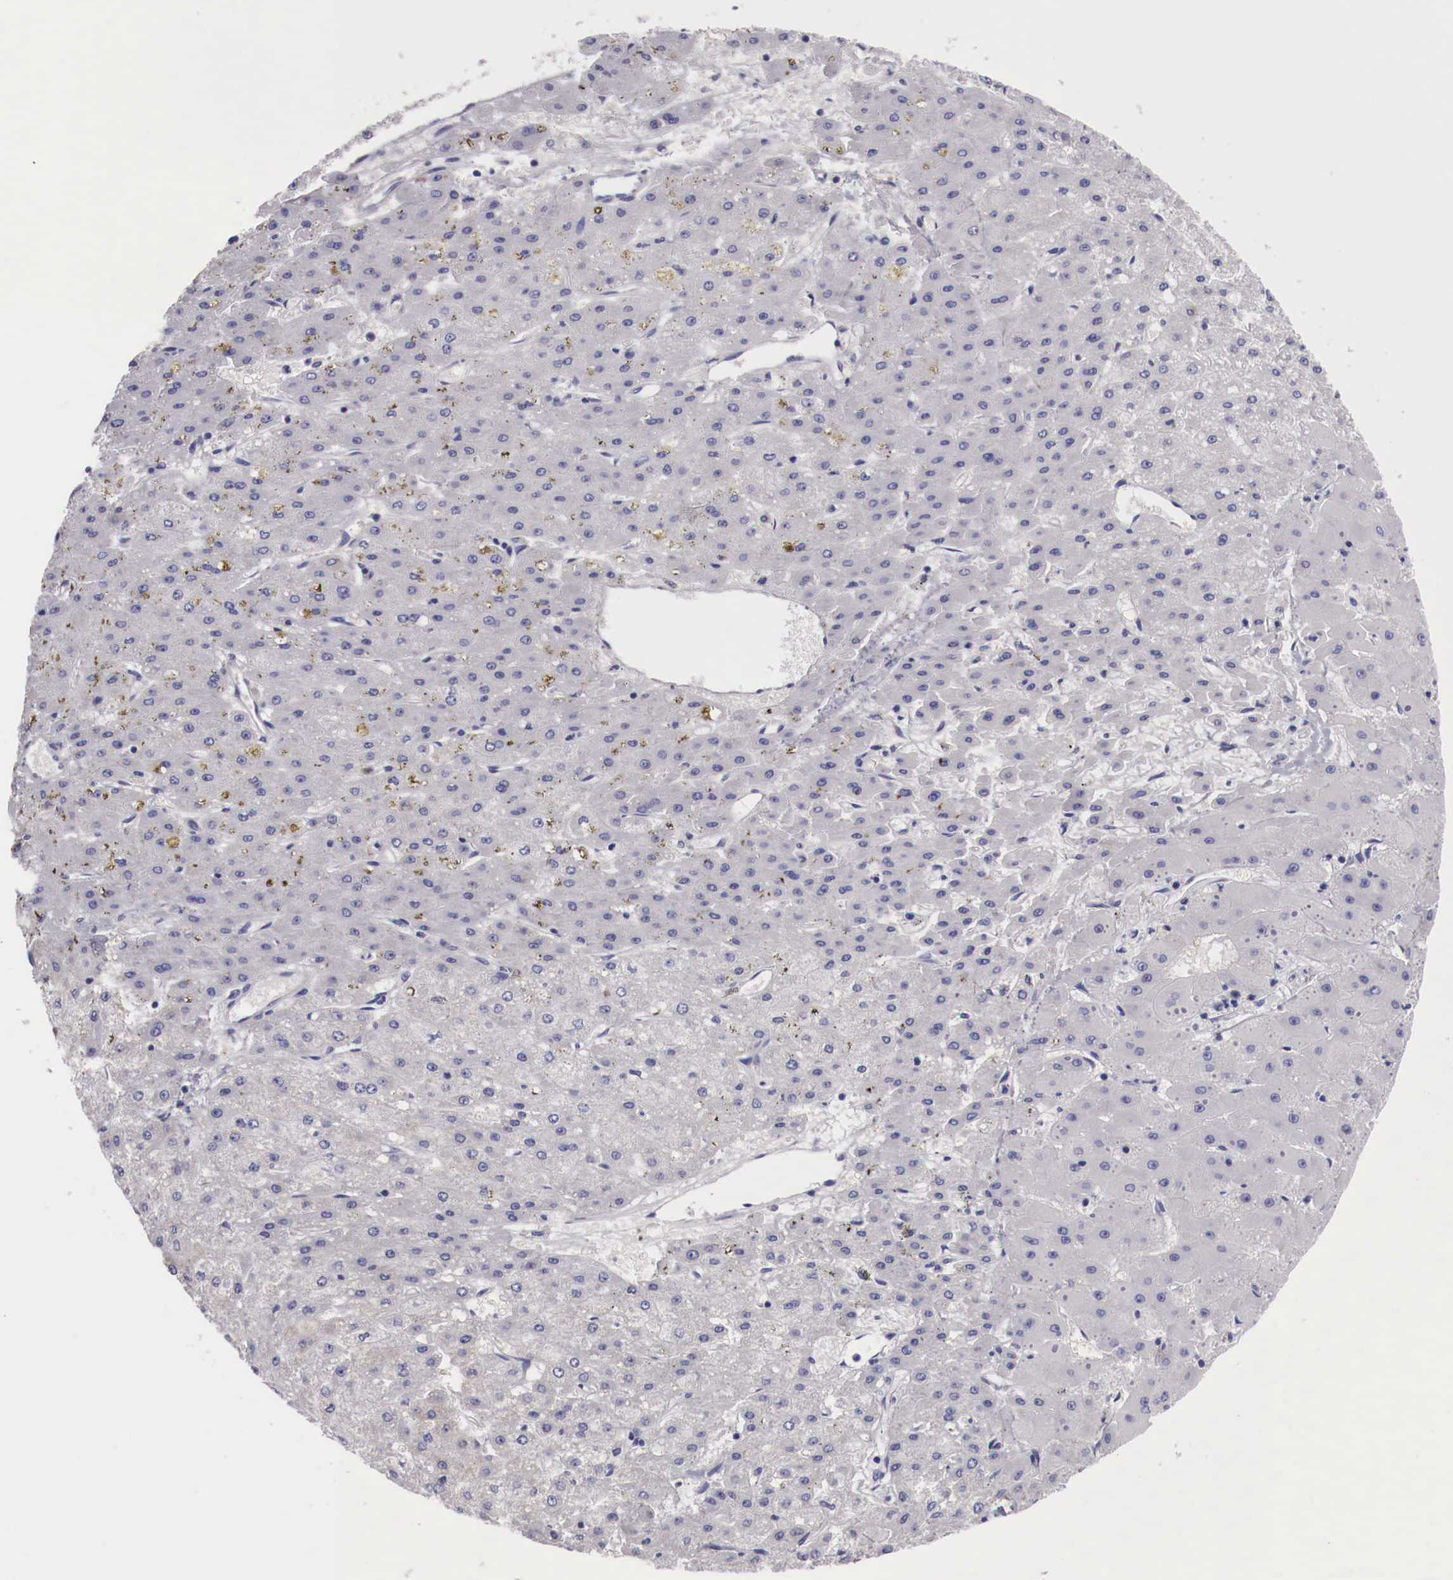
{"staining": {"intensity": "moderate", "quantity": "25%-75%", "location": "cytoplasmic/membranous"}, "tissue": "liver cancer", "cell_type": "Tumor cells", "image_type": "cancer", "snomed": [{"axis": "morphology", "description": "Carcinoma, Hepatocellular, NOS"}, {"axis": "topography", "description": "Liver"}], "caption": "The immunohistochemical stain highlights moderate cytoplasmic/membranous positivity in tumor cells of hepatocellular carcinoma (liver) tissue.", "gene": "PITPNA", "patient": {"sex": "female", "age": 52}}